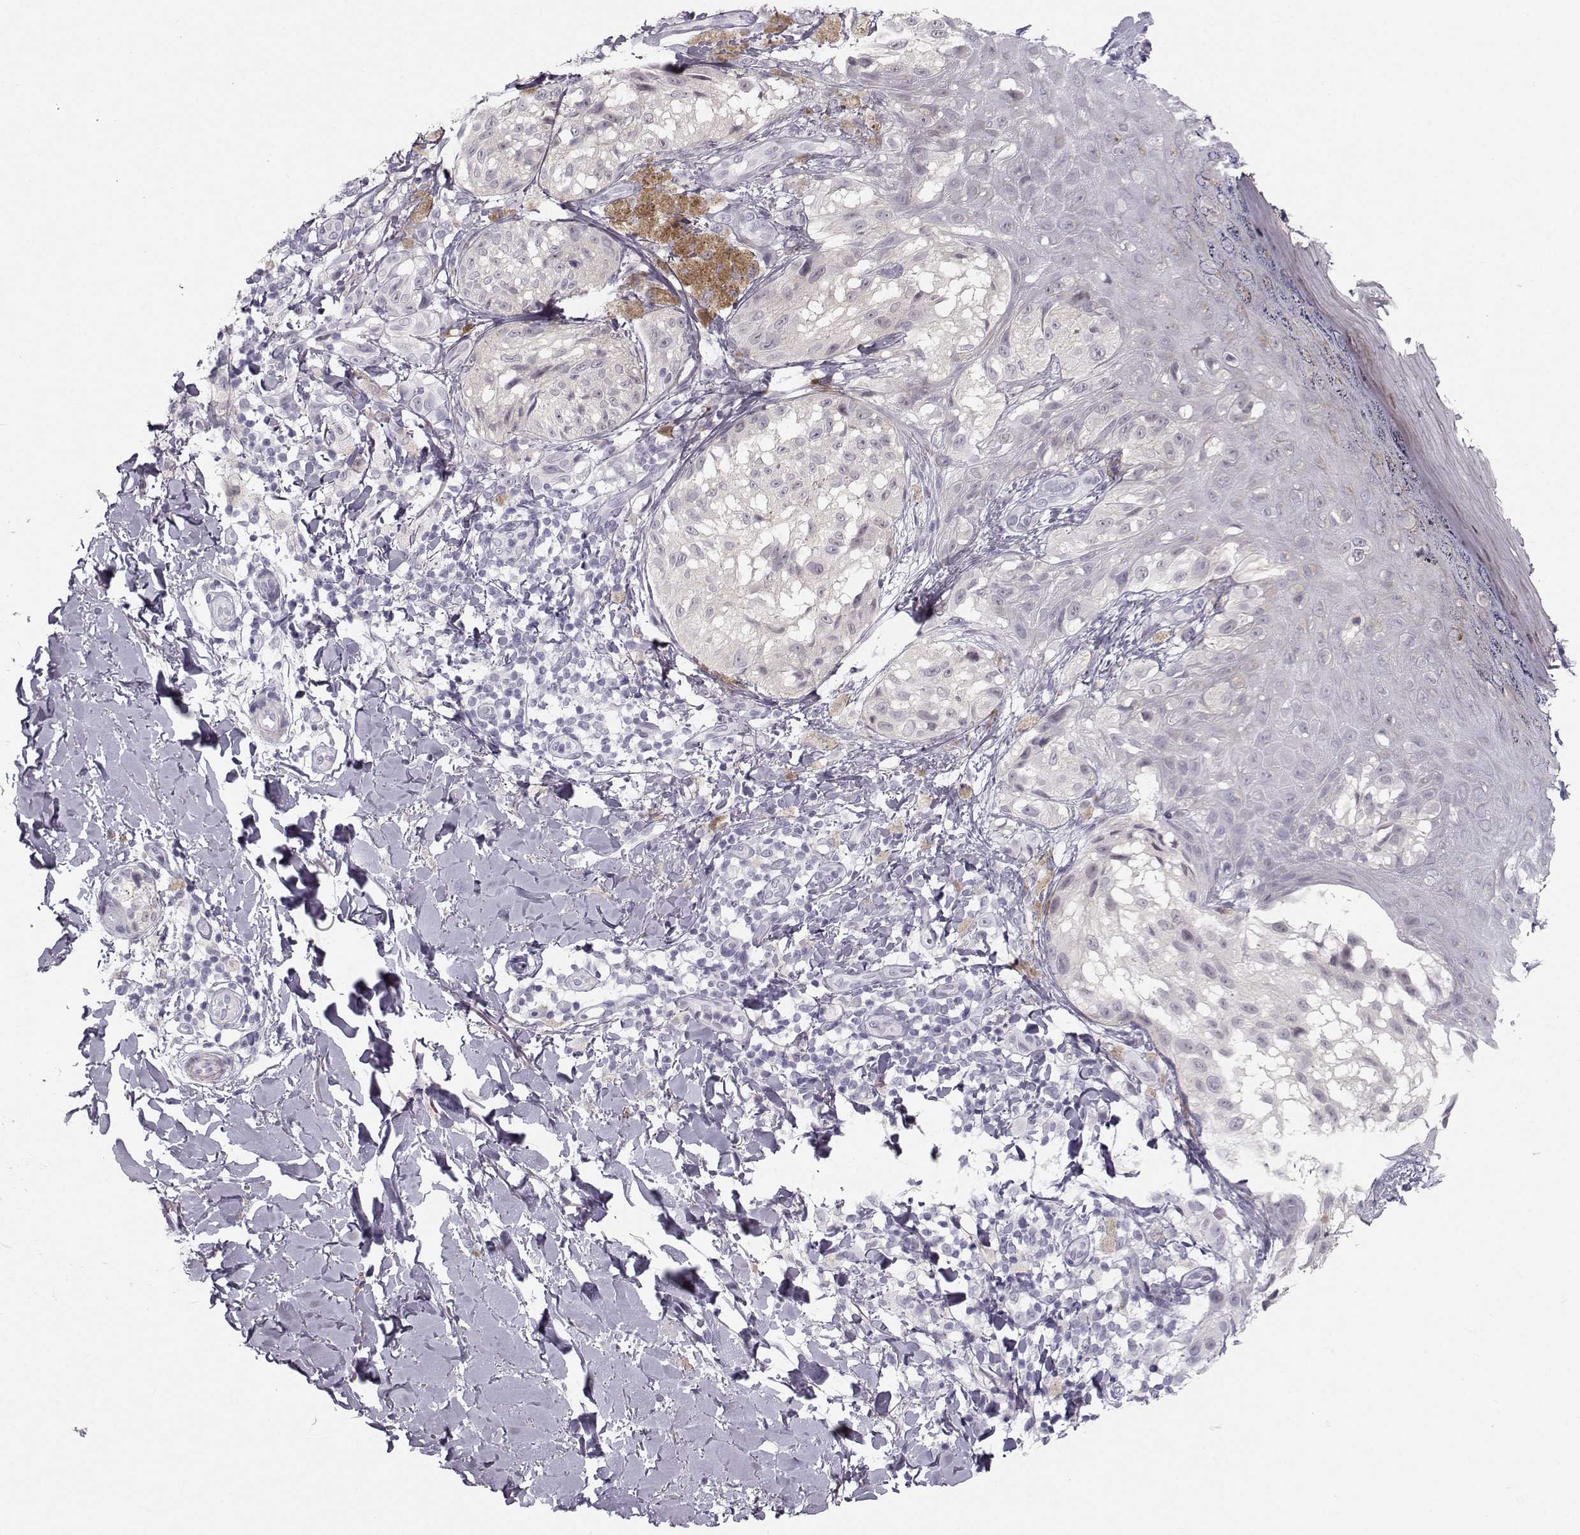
{"staining": {"intensity": "negative", "quantity": "none", "location": "none"}, "tissue": "melanoma", "cell_type": "Tumor cells", "image_type": "cancer", "snomed": [{"axis": "morphology", "description": "Malignant melanoma, NOS"}, {"axis": "topography", "description": "Skin"}], "caption": "Immunohistochemistry micrograph of neoplastic tissue: human melanoma stained with DAB exhibits no significant protein expression in tumor cells.", "gene": "CASR", "patient": {"sex": "male", "age": 36}}